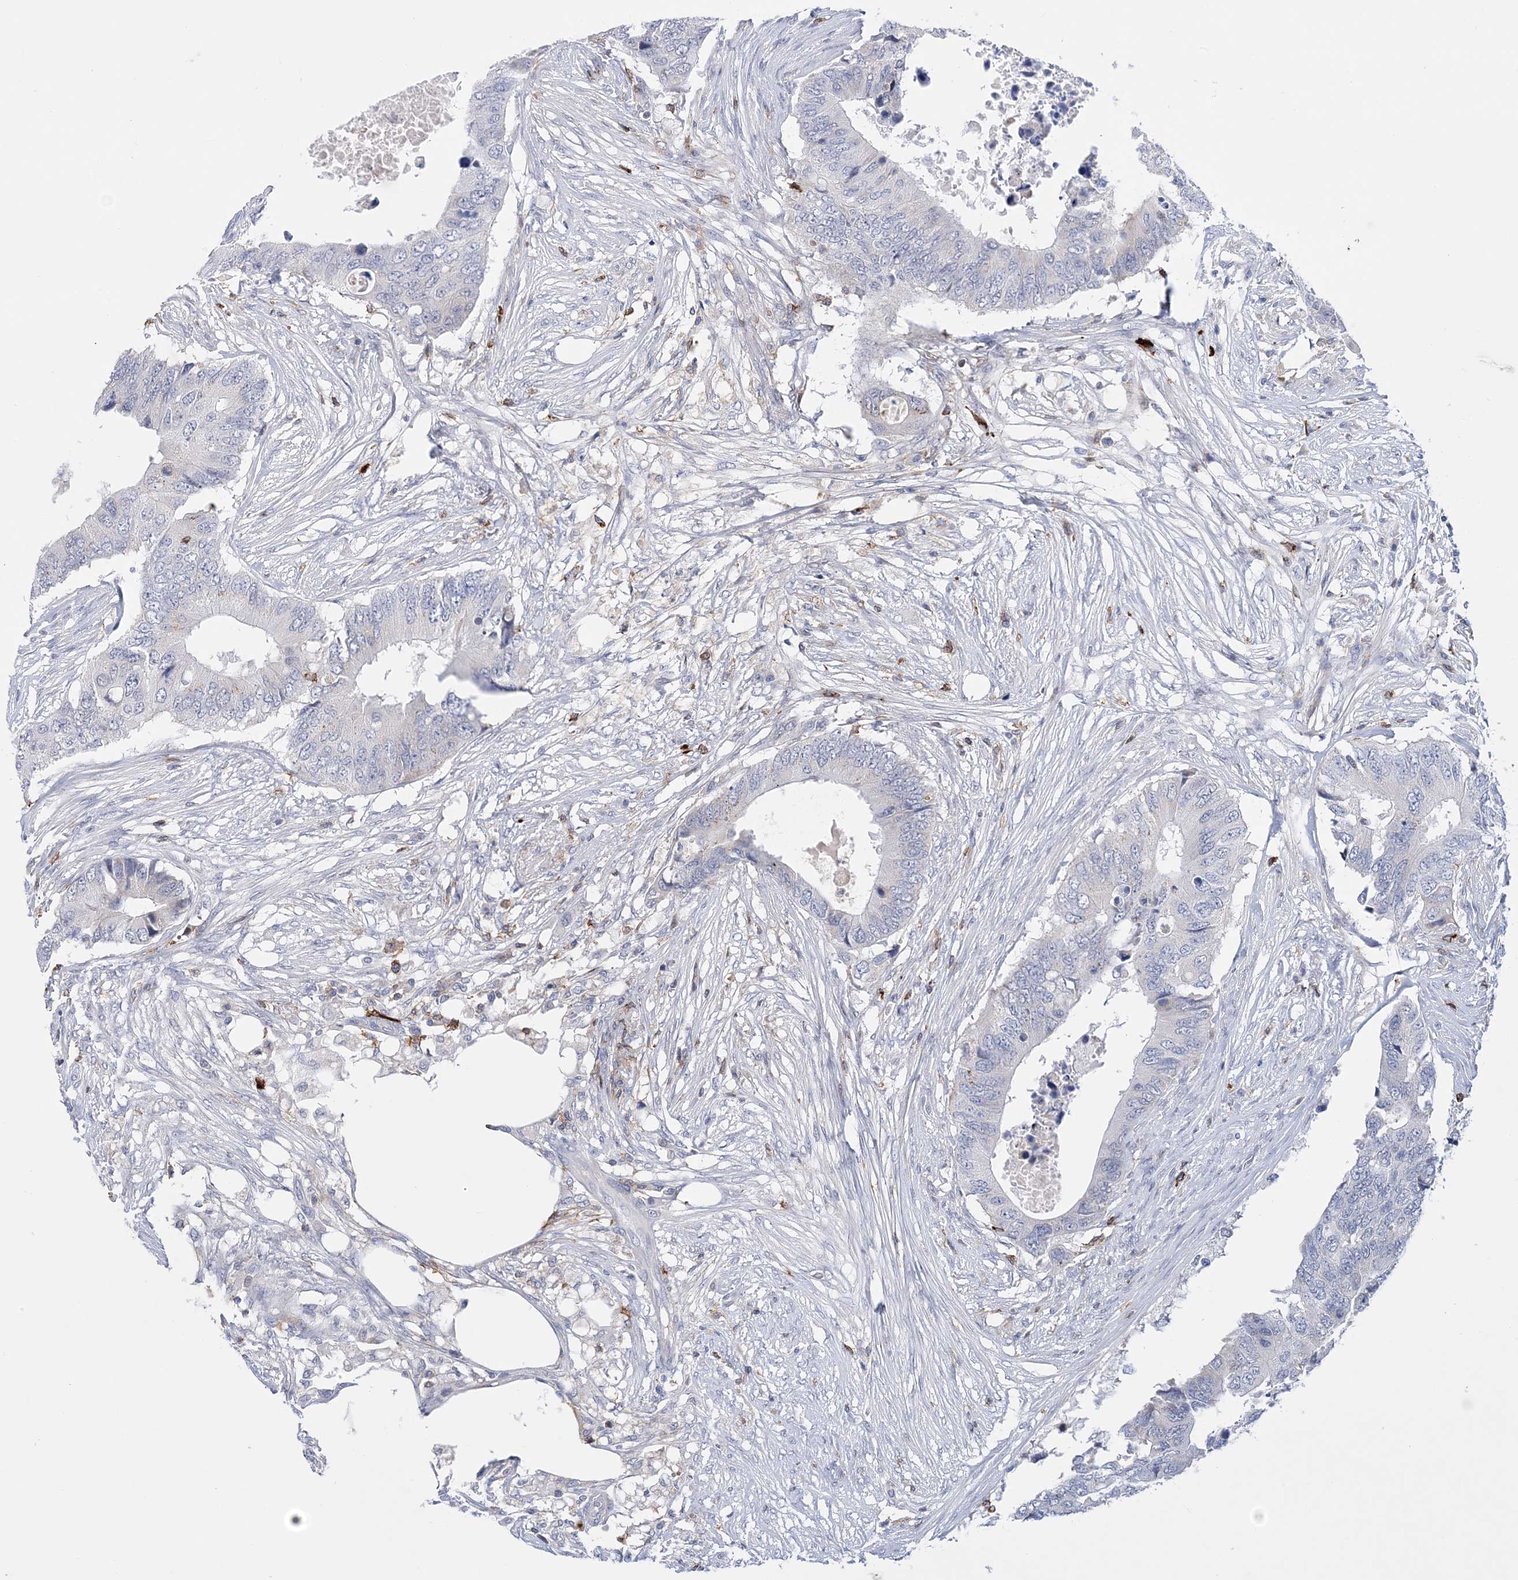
{"staining": {"intensity": "negative", "quantity": "none", "location": "none"}, "tissue": "colorectal cancer", "cell_type": "Tumor cells", "image_type": "cancer", "snomed": [{"axis": "morphology", "description": "Adenocarcinoma, NOS"}, {"axis": "topography", "description": "Colon"}], "caption": "This is a histopathology image of IHC staining of colorectal adenocarcinoma, which shows no positivity in tumor cells. (DAB (3,3'-diaminobenzidine) IHC visualized using brightfield microscopy, high magnification).", "gene": "PRMT9", "patient": {"sex": "male", "age": 71}}